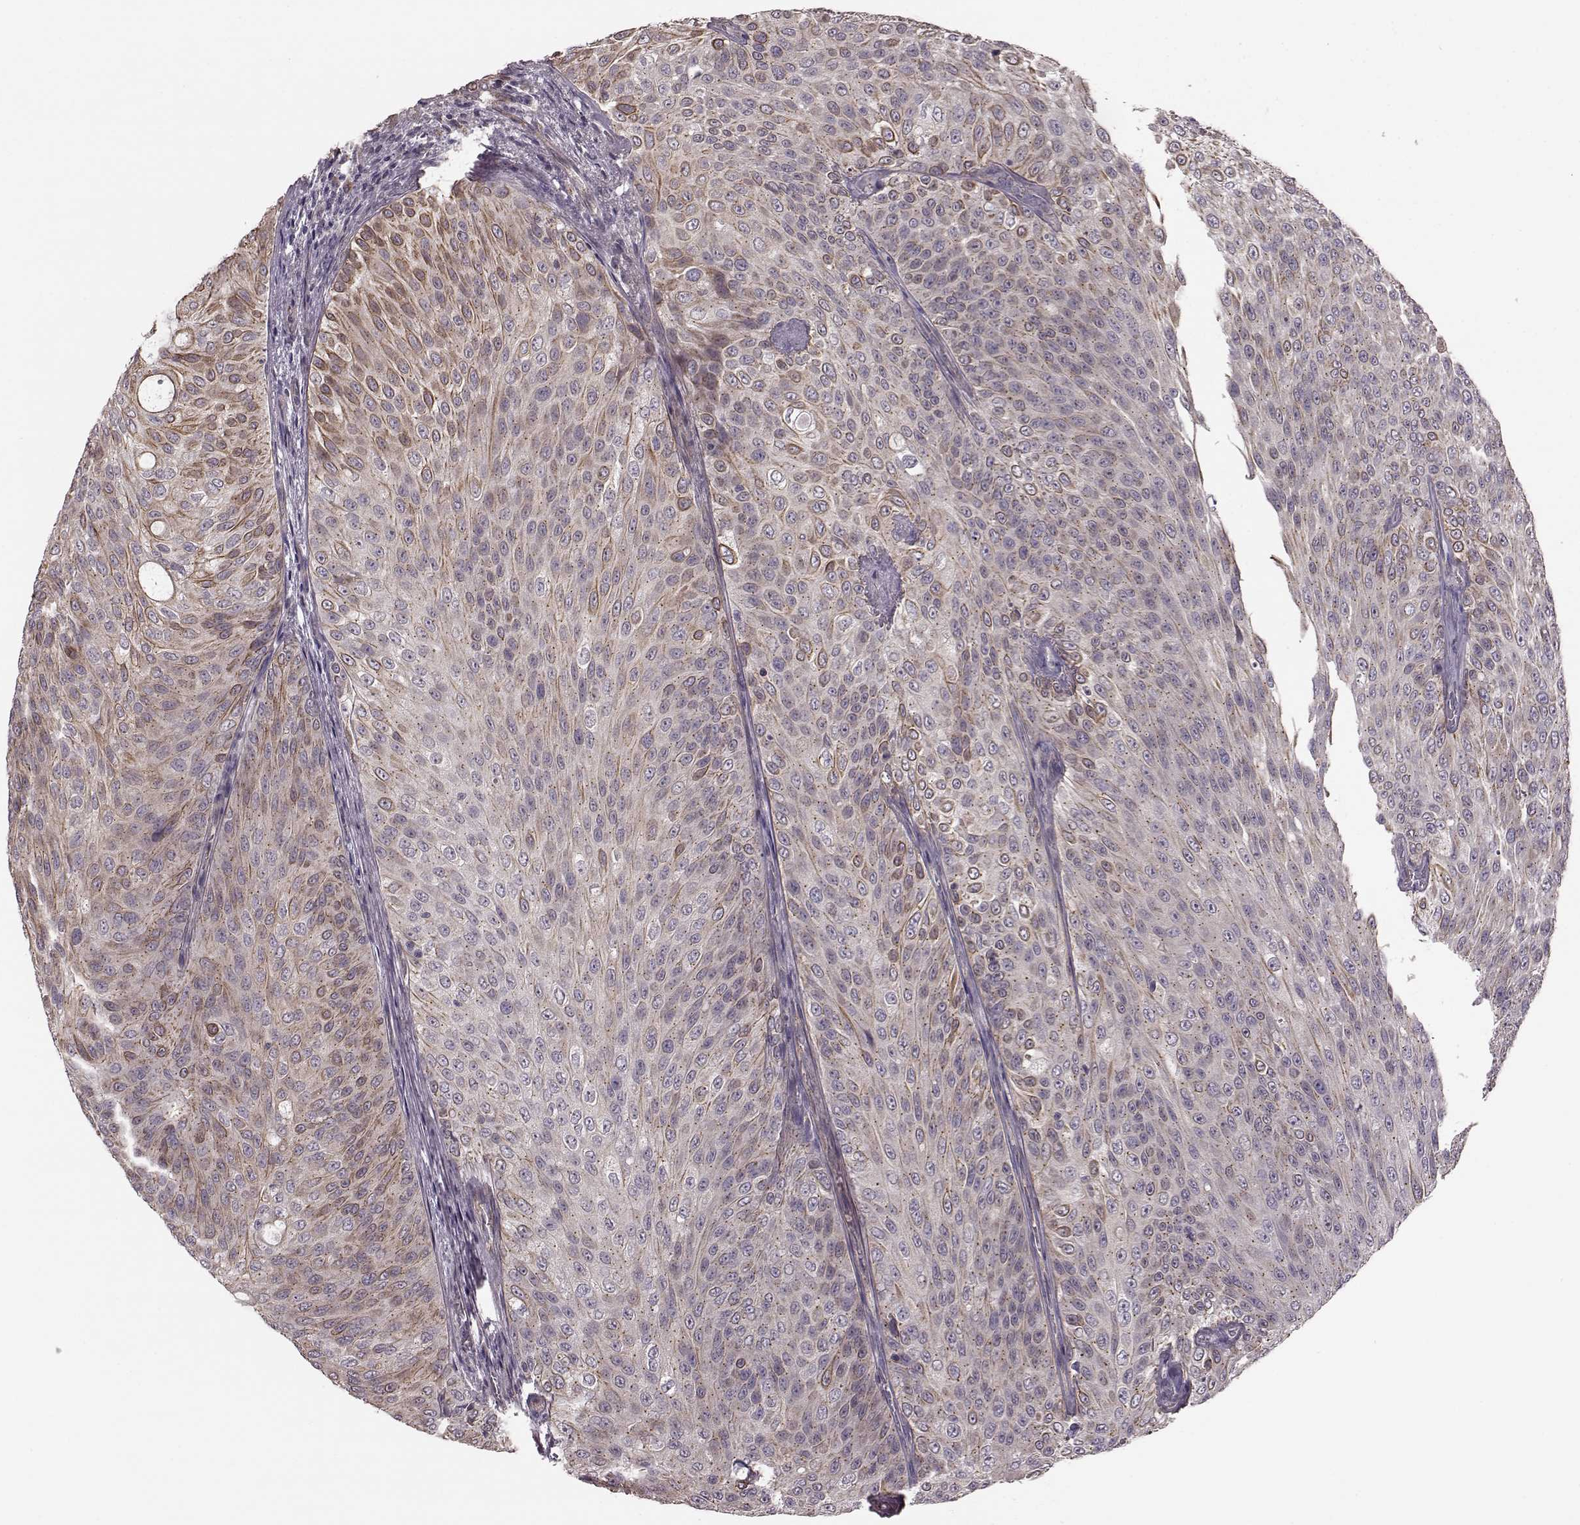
{"staining": {"intensity": "moderate", "quantity": "<25%", "location": "cytoplasmic/membranous"}, "tissue": "urothelial cancer", "cell_type": "Tumor cells", "image_type": "cancer", "snomed": [{"axis": "morphology", "description": "Urothelial carcinoma, Low grade"}, {"axis": "topography", "description": "Ureter, NOS"}, {"axis": "topography", "description": "Urinary bladder"}], "caption": "This histopathology image reveals immunohistochemistry (IHC) staining of urothelial cancer, with low moderate cytoplasmic/membranous positivity in approximately <25% of tumor cells.", "gene": "NTF3", "patient": {"sex": "male", "age": 78}}